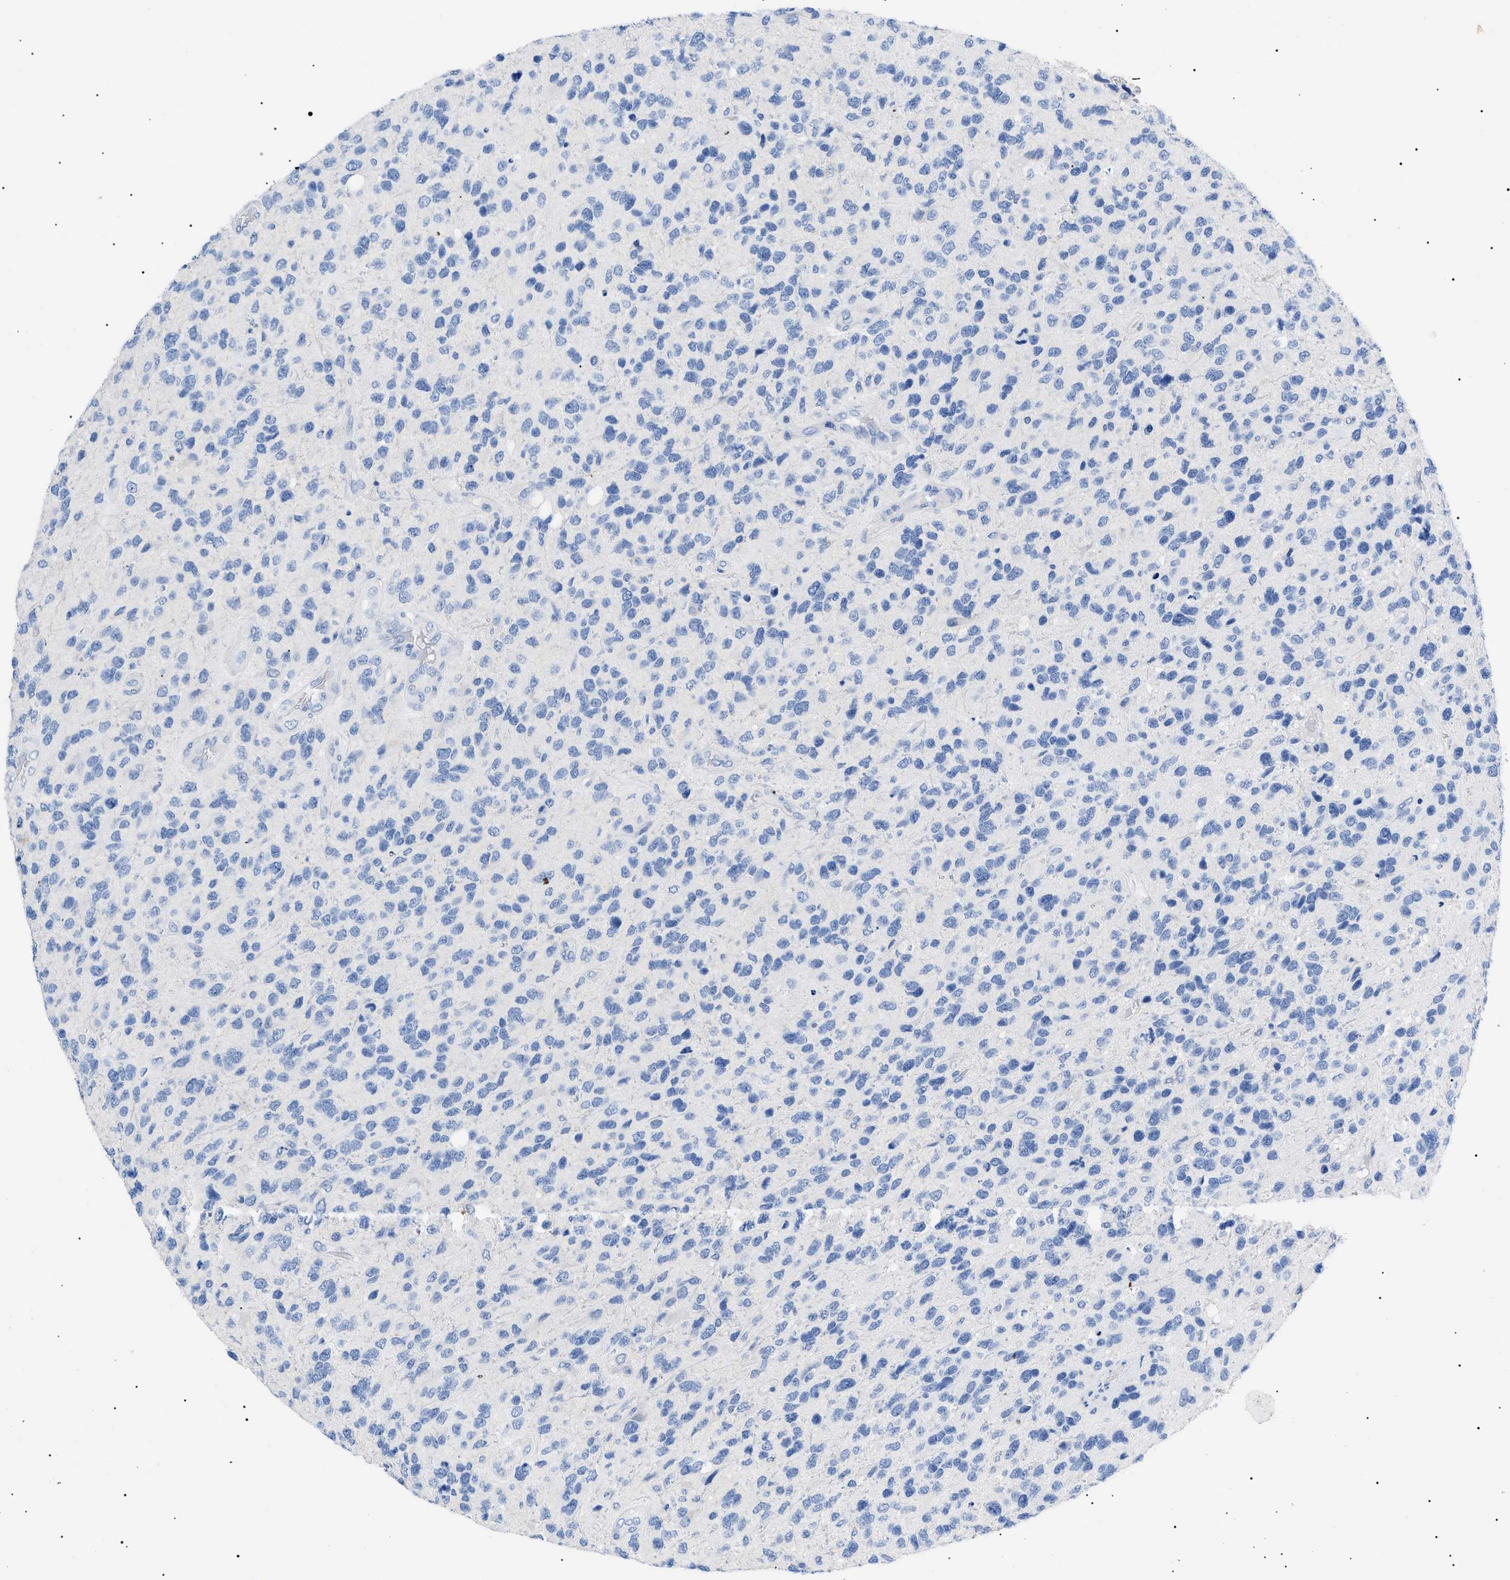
{"staining": {"intensity": "negative", "quantity": "none", "location": "none"}, "tissue": "glioma", "cell_type": "Tumor cells", "image_type": "cancer", "snomed": [{"axis": "morphology", "description": "Glioma, malignant, High grade"}, {"axis": "topography", "description": "Brain"}], "caption": "DAB (3,3'-diaminobenzidine) immunohistochemical staining of human malignant high-grade glioma reveals no significant positivity in tumor cells. Brightfield microscopy of immunohistochemistry stained with DAB (3,3'-diaminobenzidine) (brown) and hematoxylin (blue), captured at high magnification.", "gene": "ACKR1", "patient": {"sex": "female", "age": 58}}